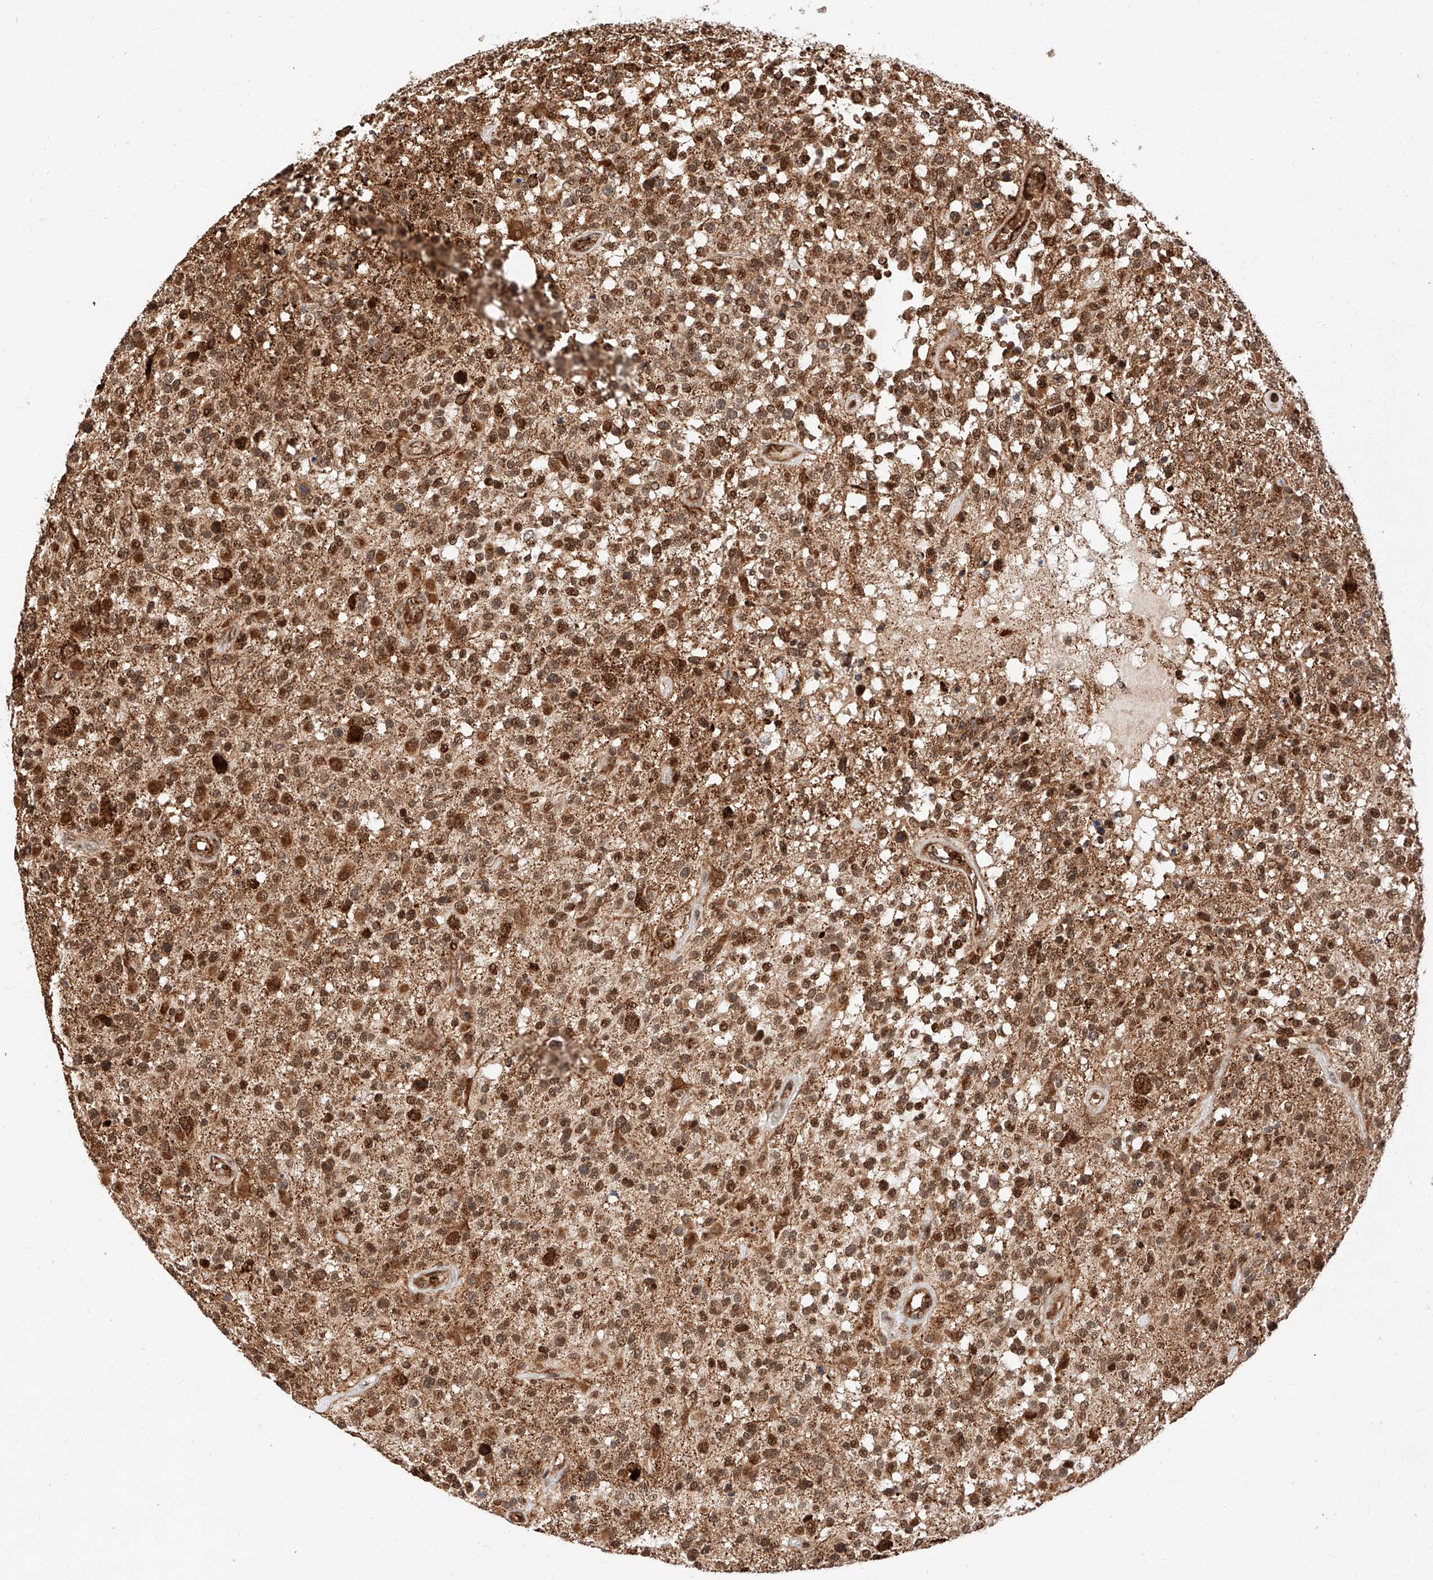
{"staining": {"intensity": "moderate", "quantity": ">75%", "location": "cytoplasmic/membranous,nuclear"}, "tissue": "glioma", "cell_type": "Tumor cells", "image_type": "cancer", "snomed": [{"axis": "morphology", "description": "Glioma, malignant, High grade"}, {"axis": "morphology", "description": "Glioblastoma, NOS"}, {"axis": "topography", "description": "Brain"}], "caption": "Immunohistochemistry photomicrograph of neoplastic tissue: glioma stained using immunohistochemistry shows medium levels of moderate protein expression localized specifically in the cytoplasmic/membranous and nuclear of tumor cells, appearing as a cytoplasmic/membranous and nuclear brown color.", "gene": "THTPA", "patient": {"sex": "male", "age": 60}}